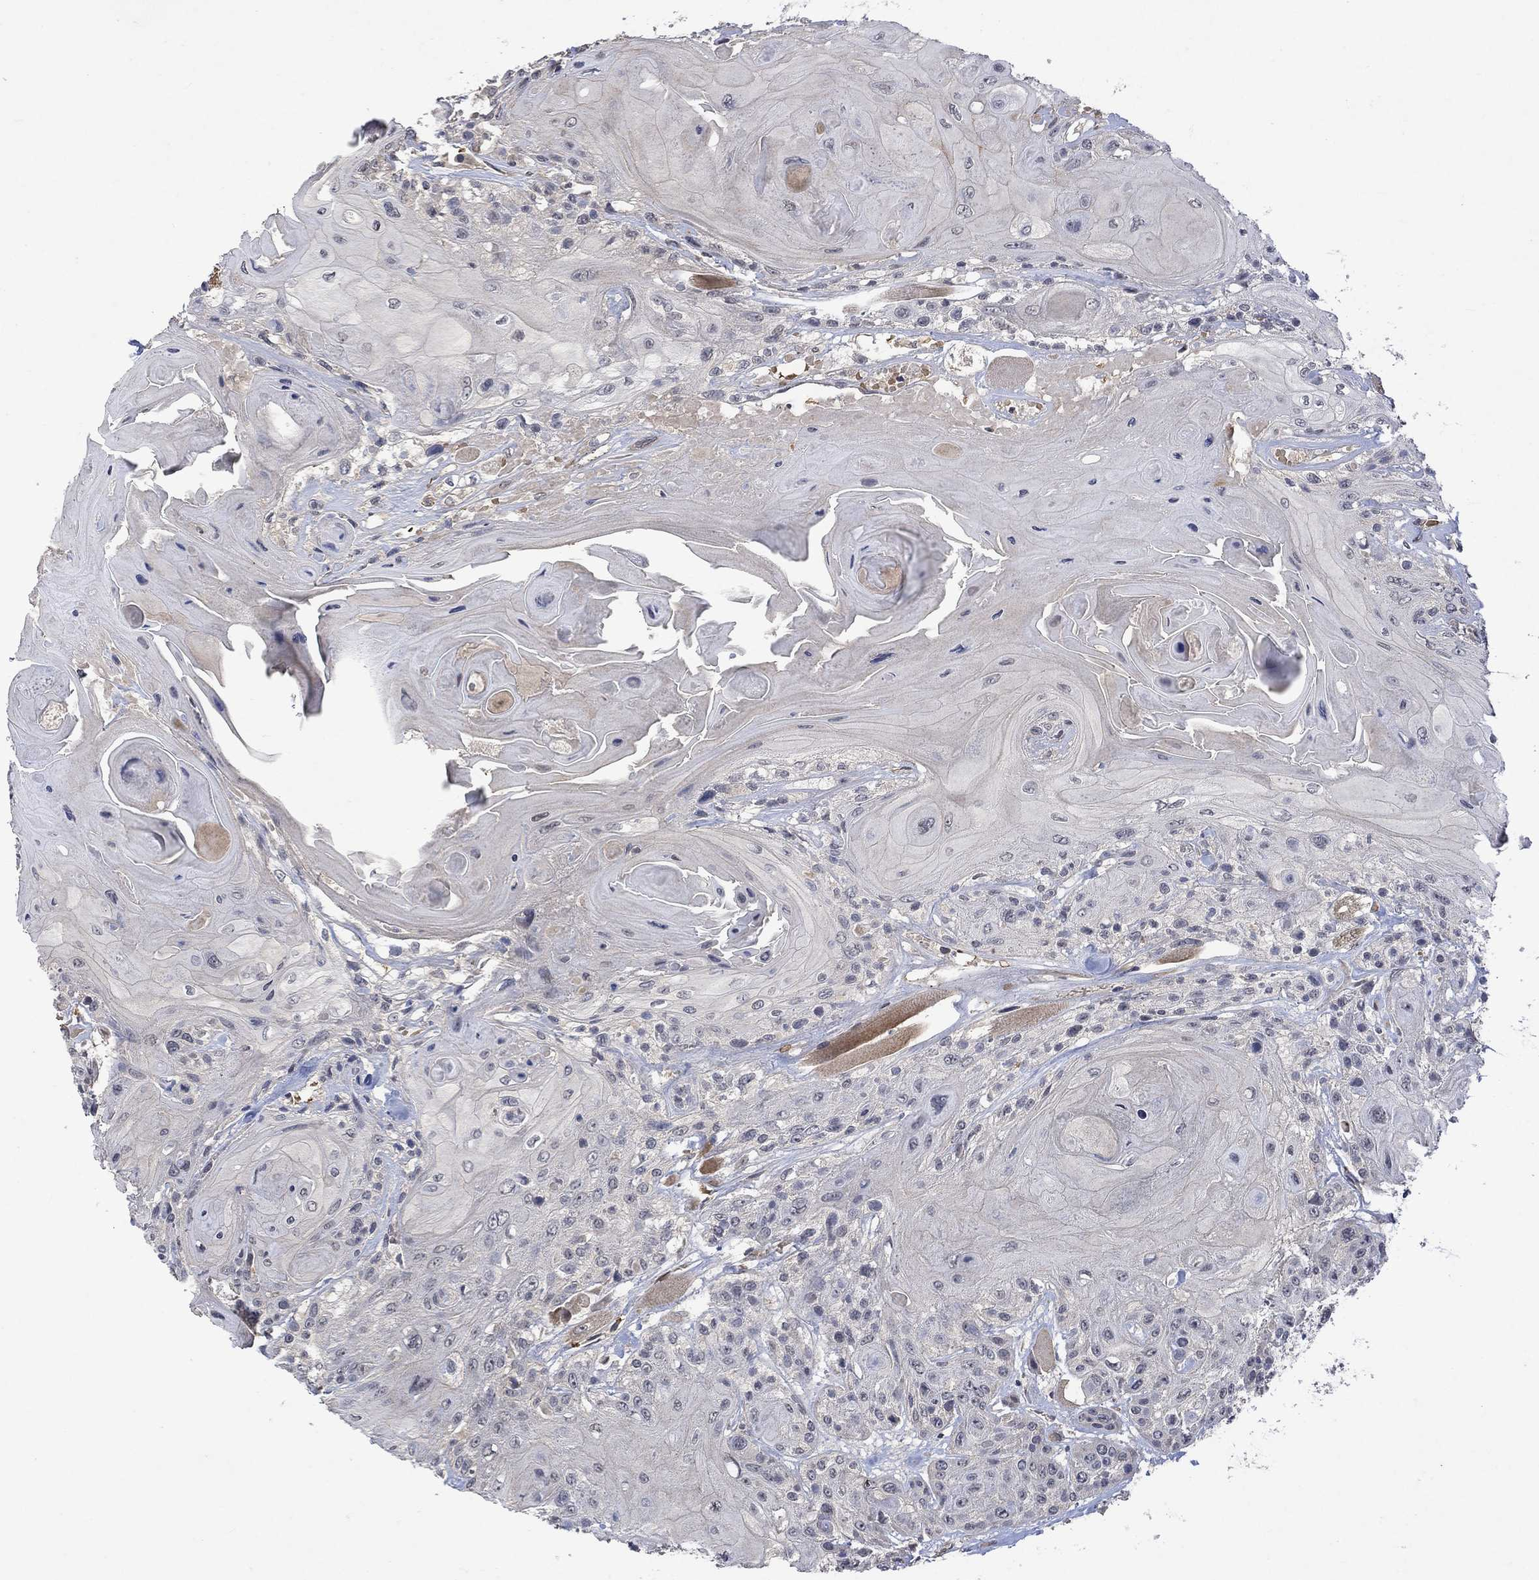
{"staining": {"intensity": "negative", "quantity": "none", "location": "none"}, "tissue": "head and neck cancer", "cell_type": "Tumor cells", "image_type": "cancer", "snomed": [{"axis": "morphology", "description": "Squamous cell carcinoma, NOS"}, {"axis": "topography", "description": "Head-Neck"}], "caption": "A high-resolution photomicrograph shows immunohistochemistry staining of head and neck squamous cell carcinoma, which displays no significant expression in tumor cells. The staining is performed using DAB brown chromogen with nuclei counter-stained in using hematoxylin.", "gene": "GRIN2D", "patient": {"sex": "female", "age": 59}}